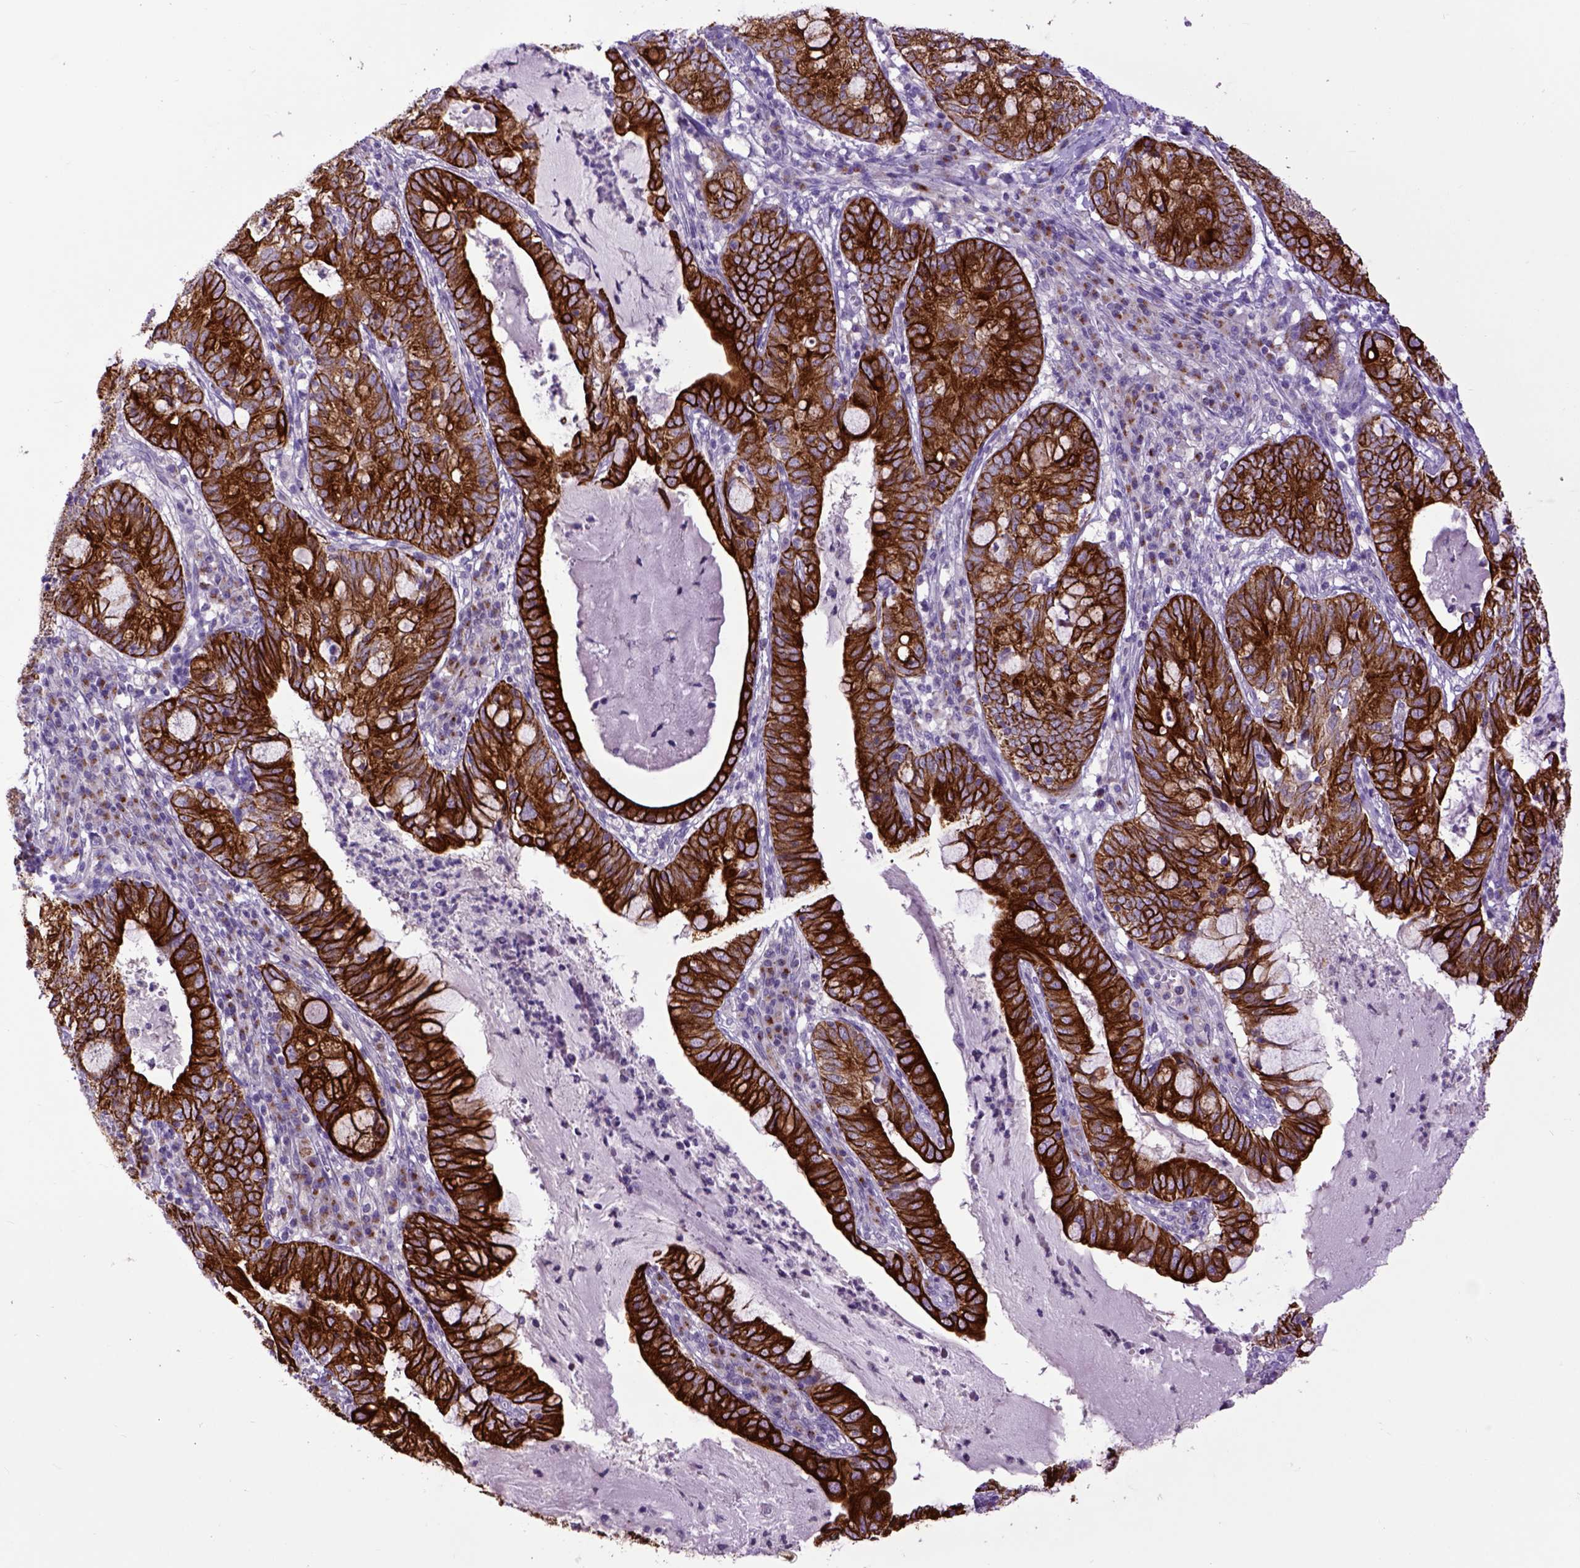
{"staining": {"intensity": "strong", "quantity": ">75%", "location": "cytoplasmic/membranous"}, "tissue": "cervical cancer", "cell_type": "Tumor cells", "image_type": "cancer", "snomed": [{"axis": "morphology", "description": "Adenocarcinoma, NOS"}, {"axis": "topography", "description": "Cervix"}], "caption": "This micrograph demonstrates IHC staining of cervical cancer, with high strong cytoplasmic/membranous positivity in about >75% of tumor cells.", "gene": "RAB25", "patient": {"sex": "female", "age": 40}}